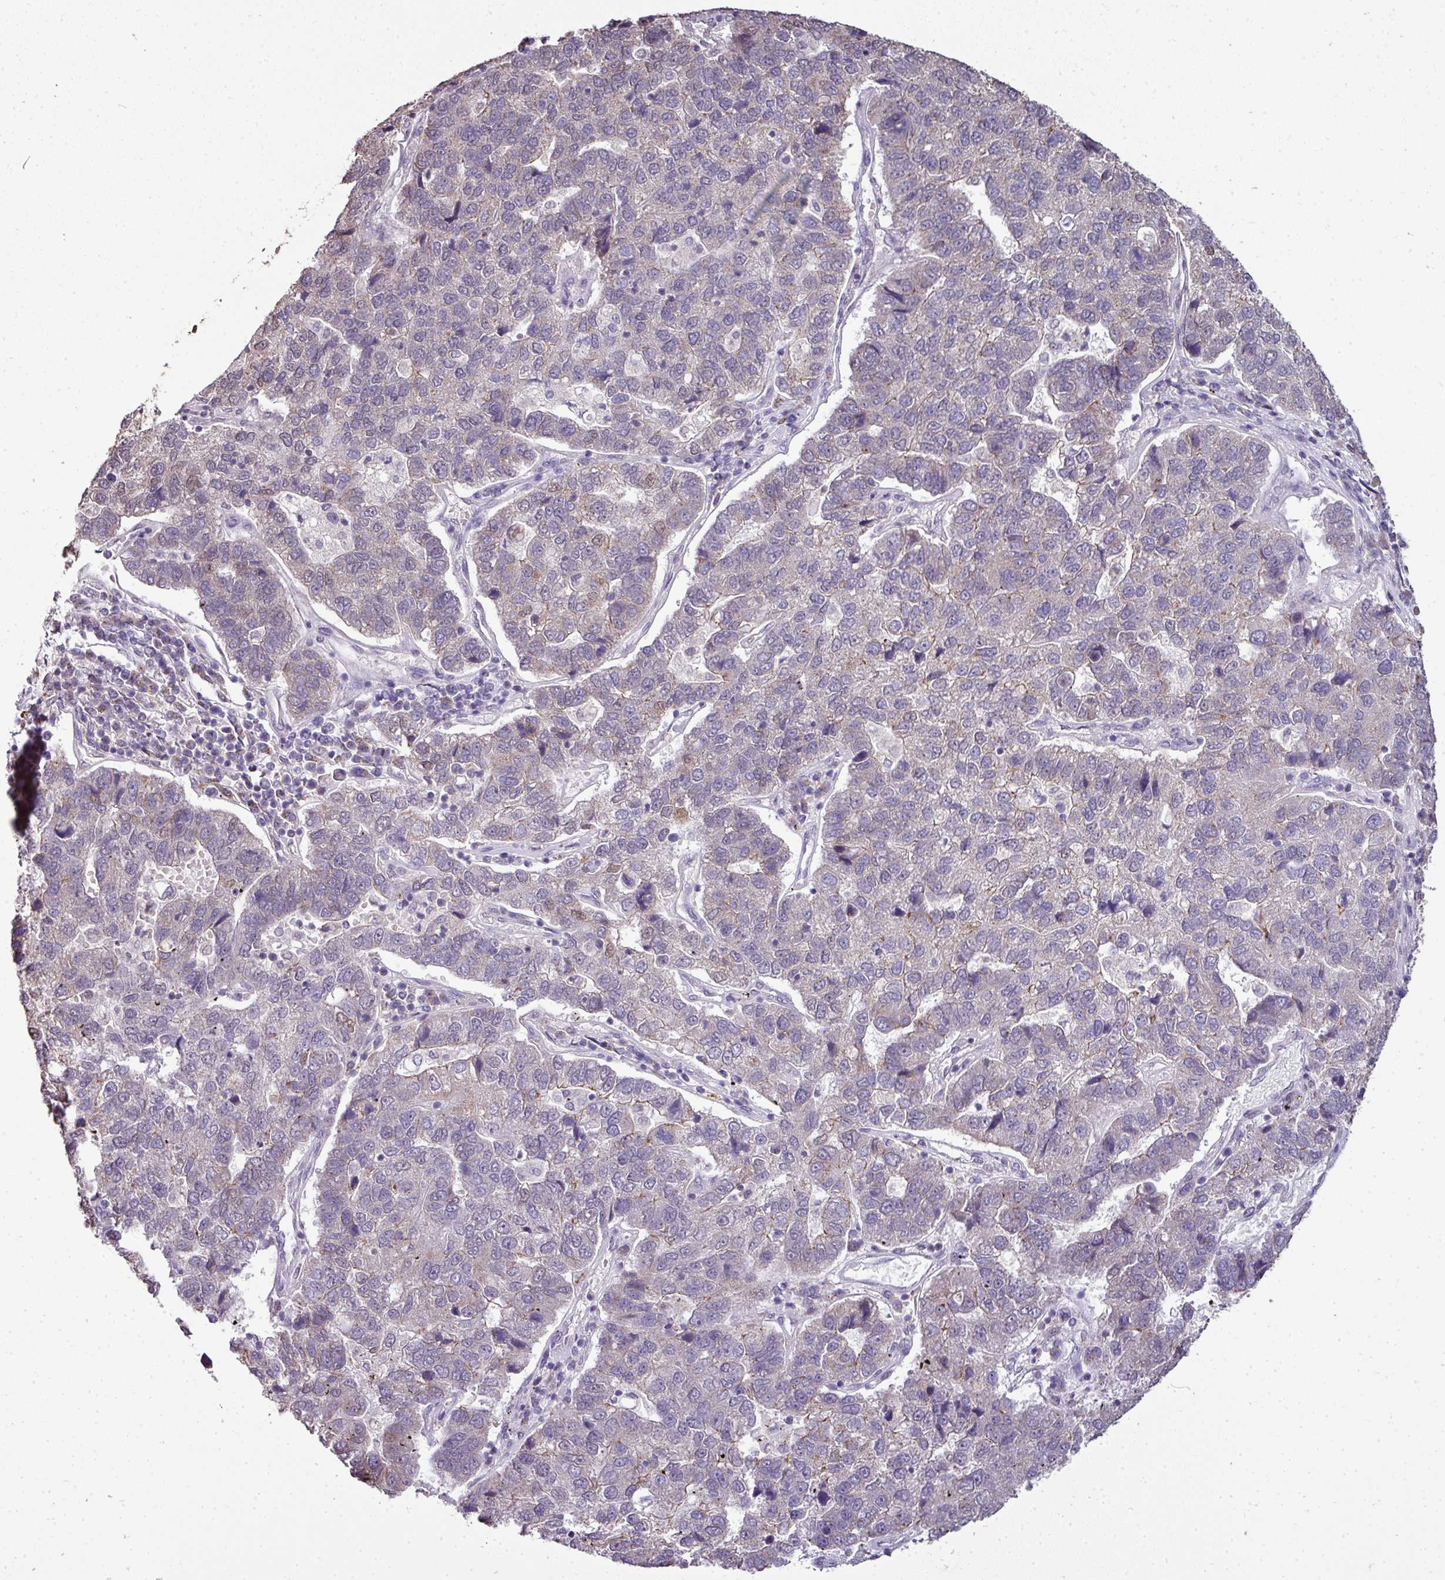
{"staining": {"intensity": "negative", "quantity": "none", "location": "none"}, "tissue": "pancreatic cancer", "cell_type": "Tumor cells", "image_type": "cancer", "snomed": [{"axis": "morphology", "description": "Adenocarcinoma, NOS"}, {"axis": "topography", "description": "Pancreas"}], "caption": "Pancreatic cancer (adenocarcinoma) was stained to show a protein in brown. There is no significant positivity in tumor cells. (Immunohistochemistry, brightfield microscopy, high magnification).", "gene": "JPH2", "patient": {"sex": "female", "age": 61}}